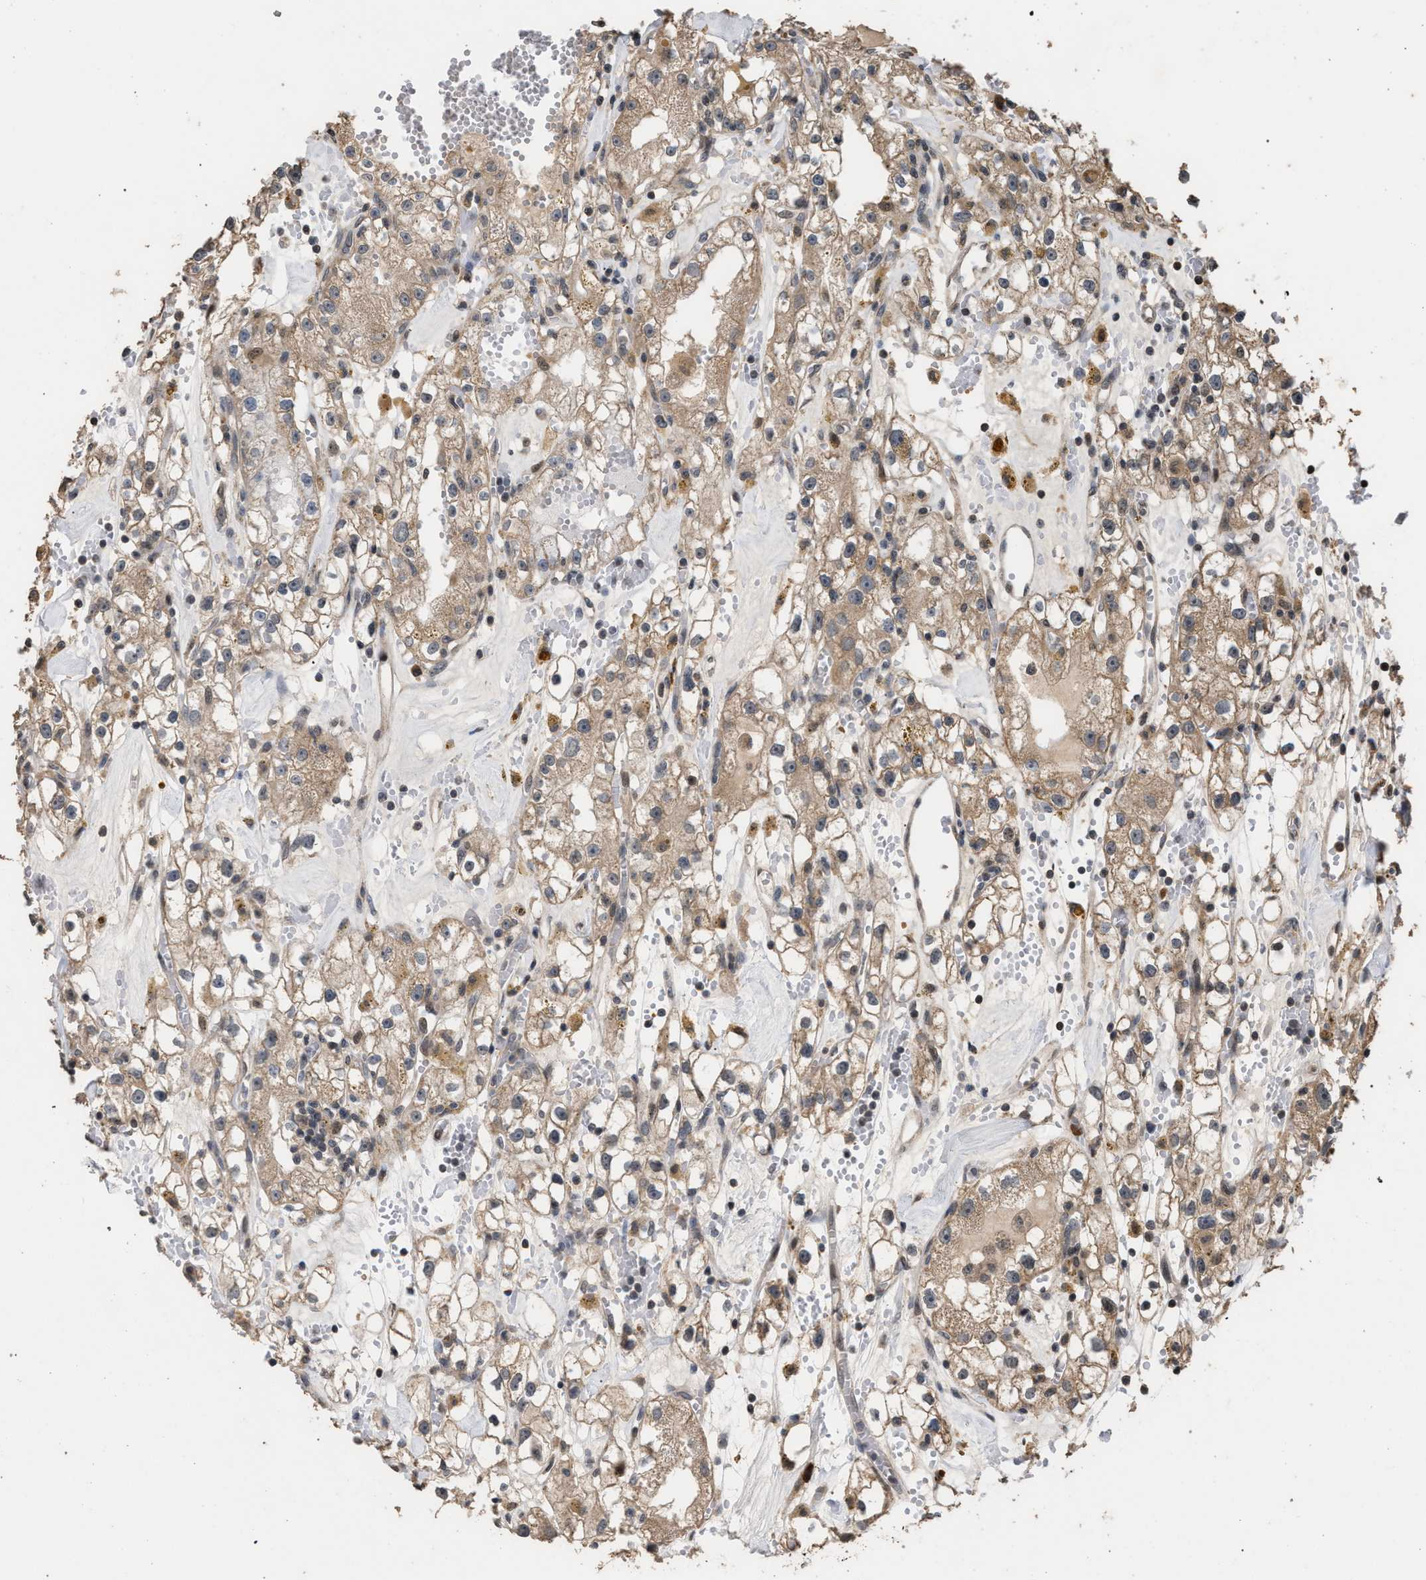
{"staining": {"intensity": "weak", "quantity": ">75%", "location": "cytoplasmic/membranous"}, "tissue": "renal cancer", "cell_type": "Tumor cells", "image_type": "cancer", "snomed": [{"axis": "morphology", "description": "Adenocarcinoma, NOS"}, {"axis": "topography", "description": "Kidney"}], "caption": "Adenocarcinoma (renal) stained for a protein (brown) reveals weak cytoplasmic/membranous positive staining in about >75% of tumor cells.", "gene": "NAA35", "patient": {"sex": "male", "age": 56}}